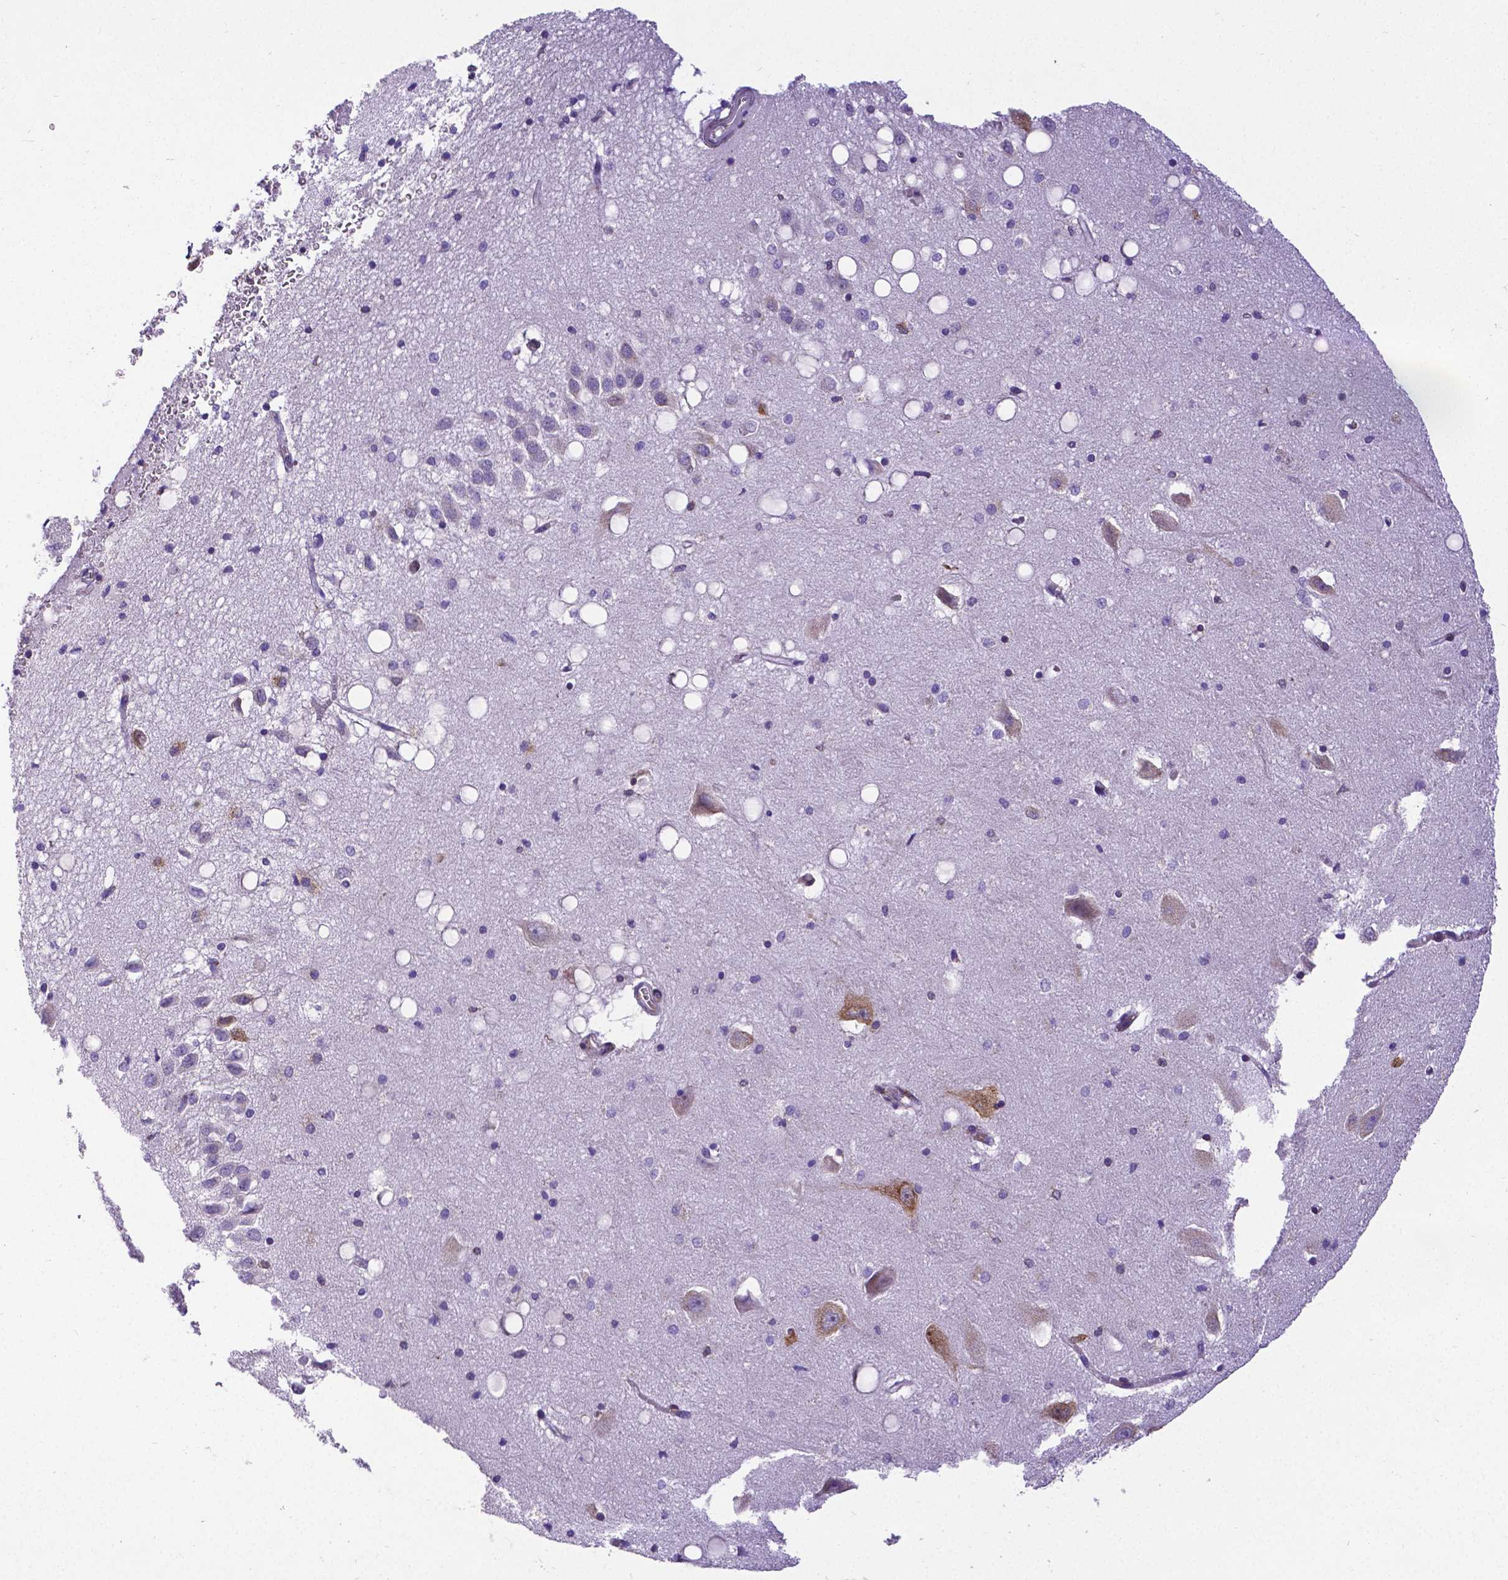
{"staining": {"intensity": "negative", "quantity": "none", "location": "none"}, "tissue": "hippocampus", "cell_type": "Glial cells", "image_type": "normal", "snomed": [{"axis": "morphology", "description": "Normal tissue, NOS"}, {"axis": "topography", "description": "Hippocampus"}], "caption": "The photomicrograph shows no significant expression in glial cells of hippocampus.", "gene": "MTDH", "patient": {"sex": "male", "age": 58}}